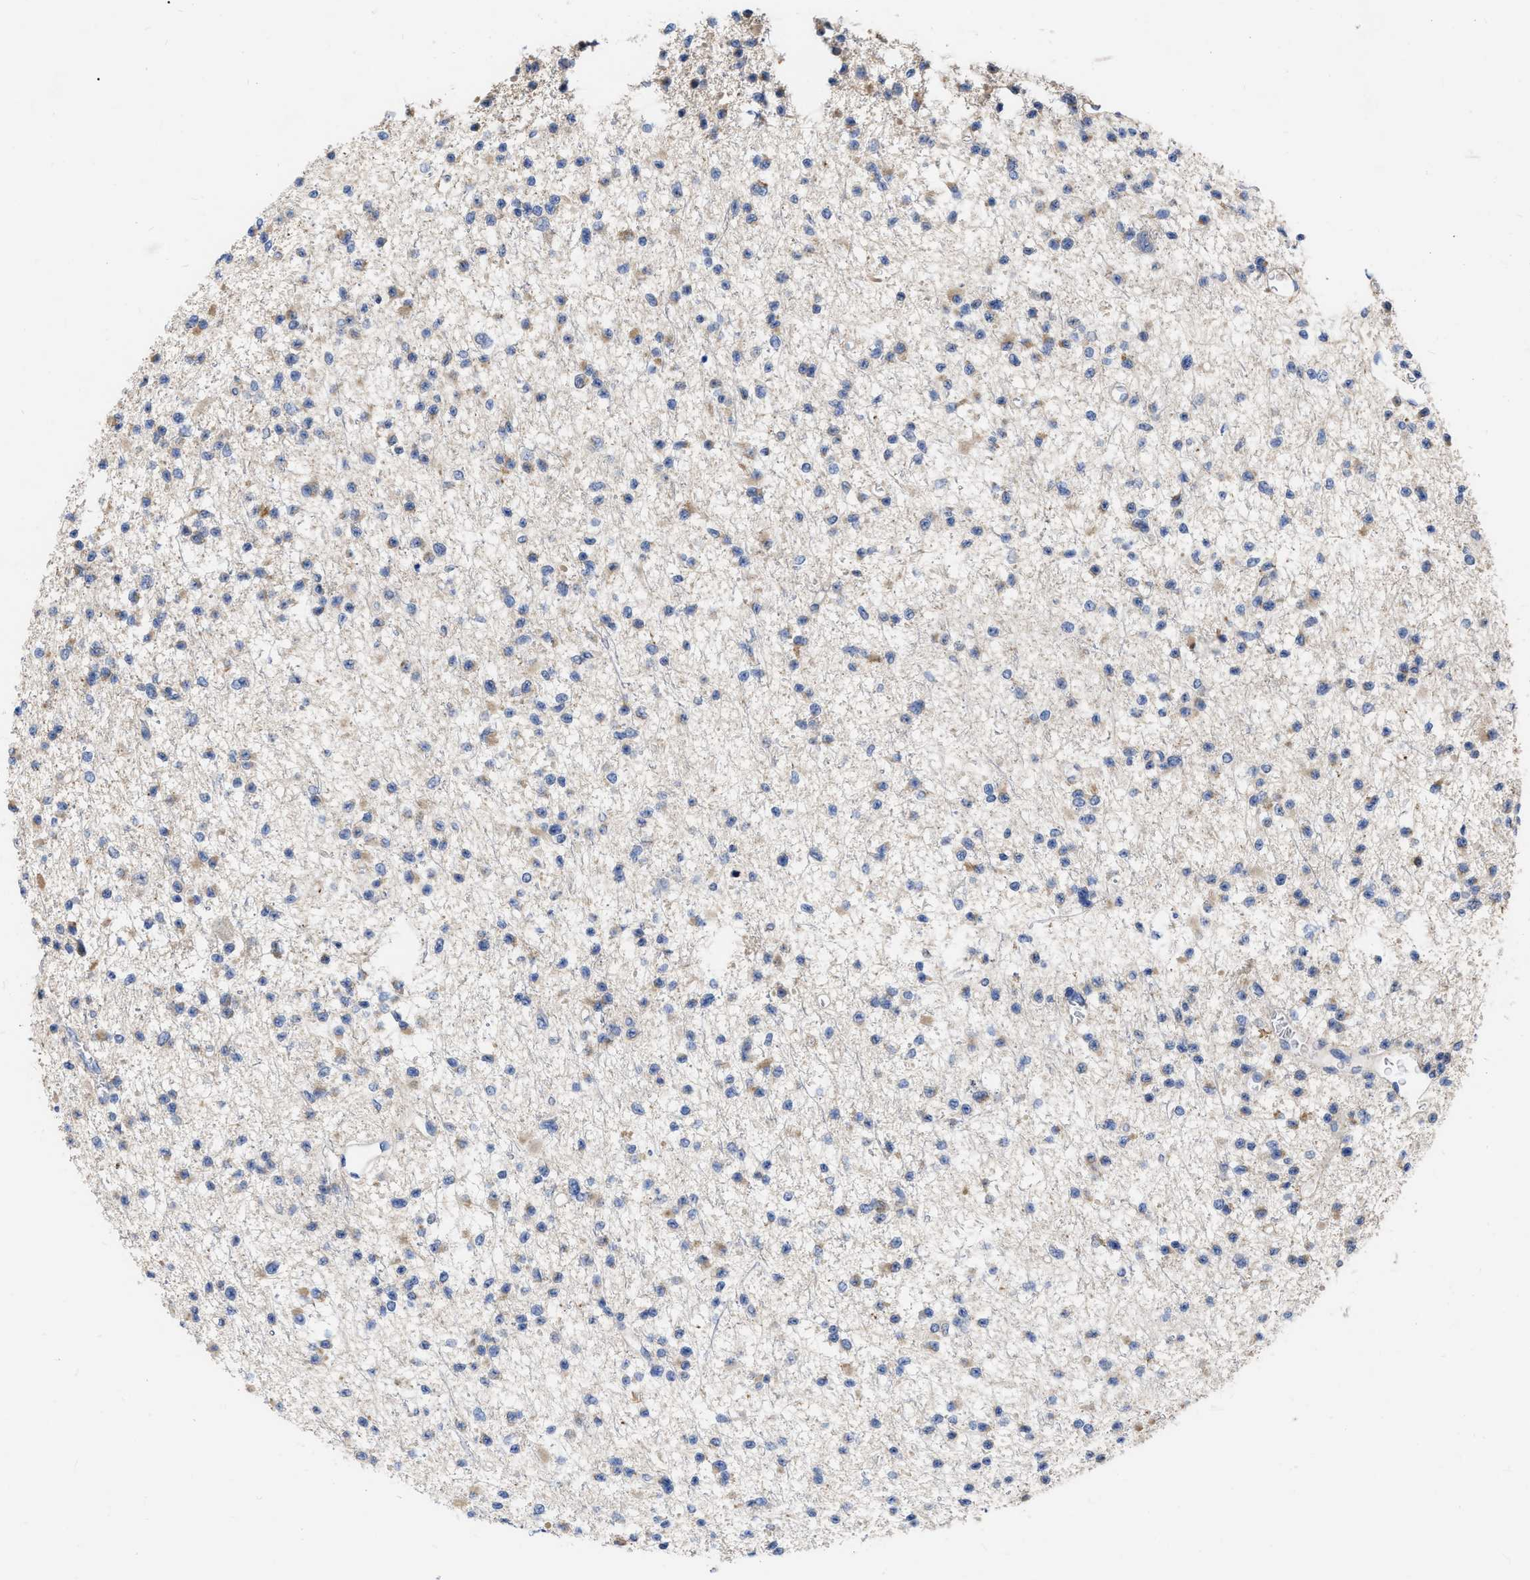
{"staining": {"intensity": "weak", "quantity": "<25%", "location": "cytoplasmic/membranous"}, "tissue": "glioma", "cell_type": "Tumor cells", "image_type": "cancer", "snomed": [{"axis": "morphology", "description": "Glioma, malignant, Low grade"}, {"axis": "topography", "description": "Brain"}], "caption": "Histopathology image shows no significant protein expression in tumor cells of malignant glioma (low-grade).", "gene": "MLST8", "patient": {"sex": "female", "age": 22}}